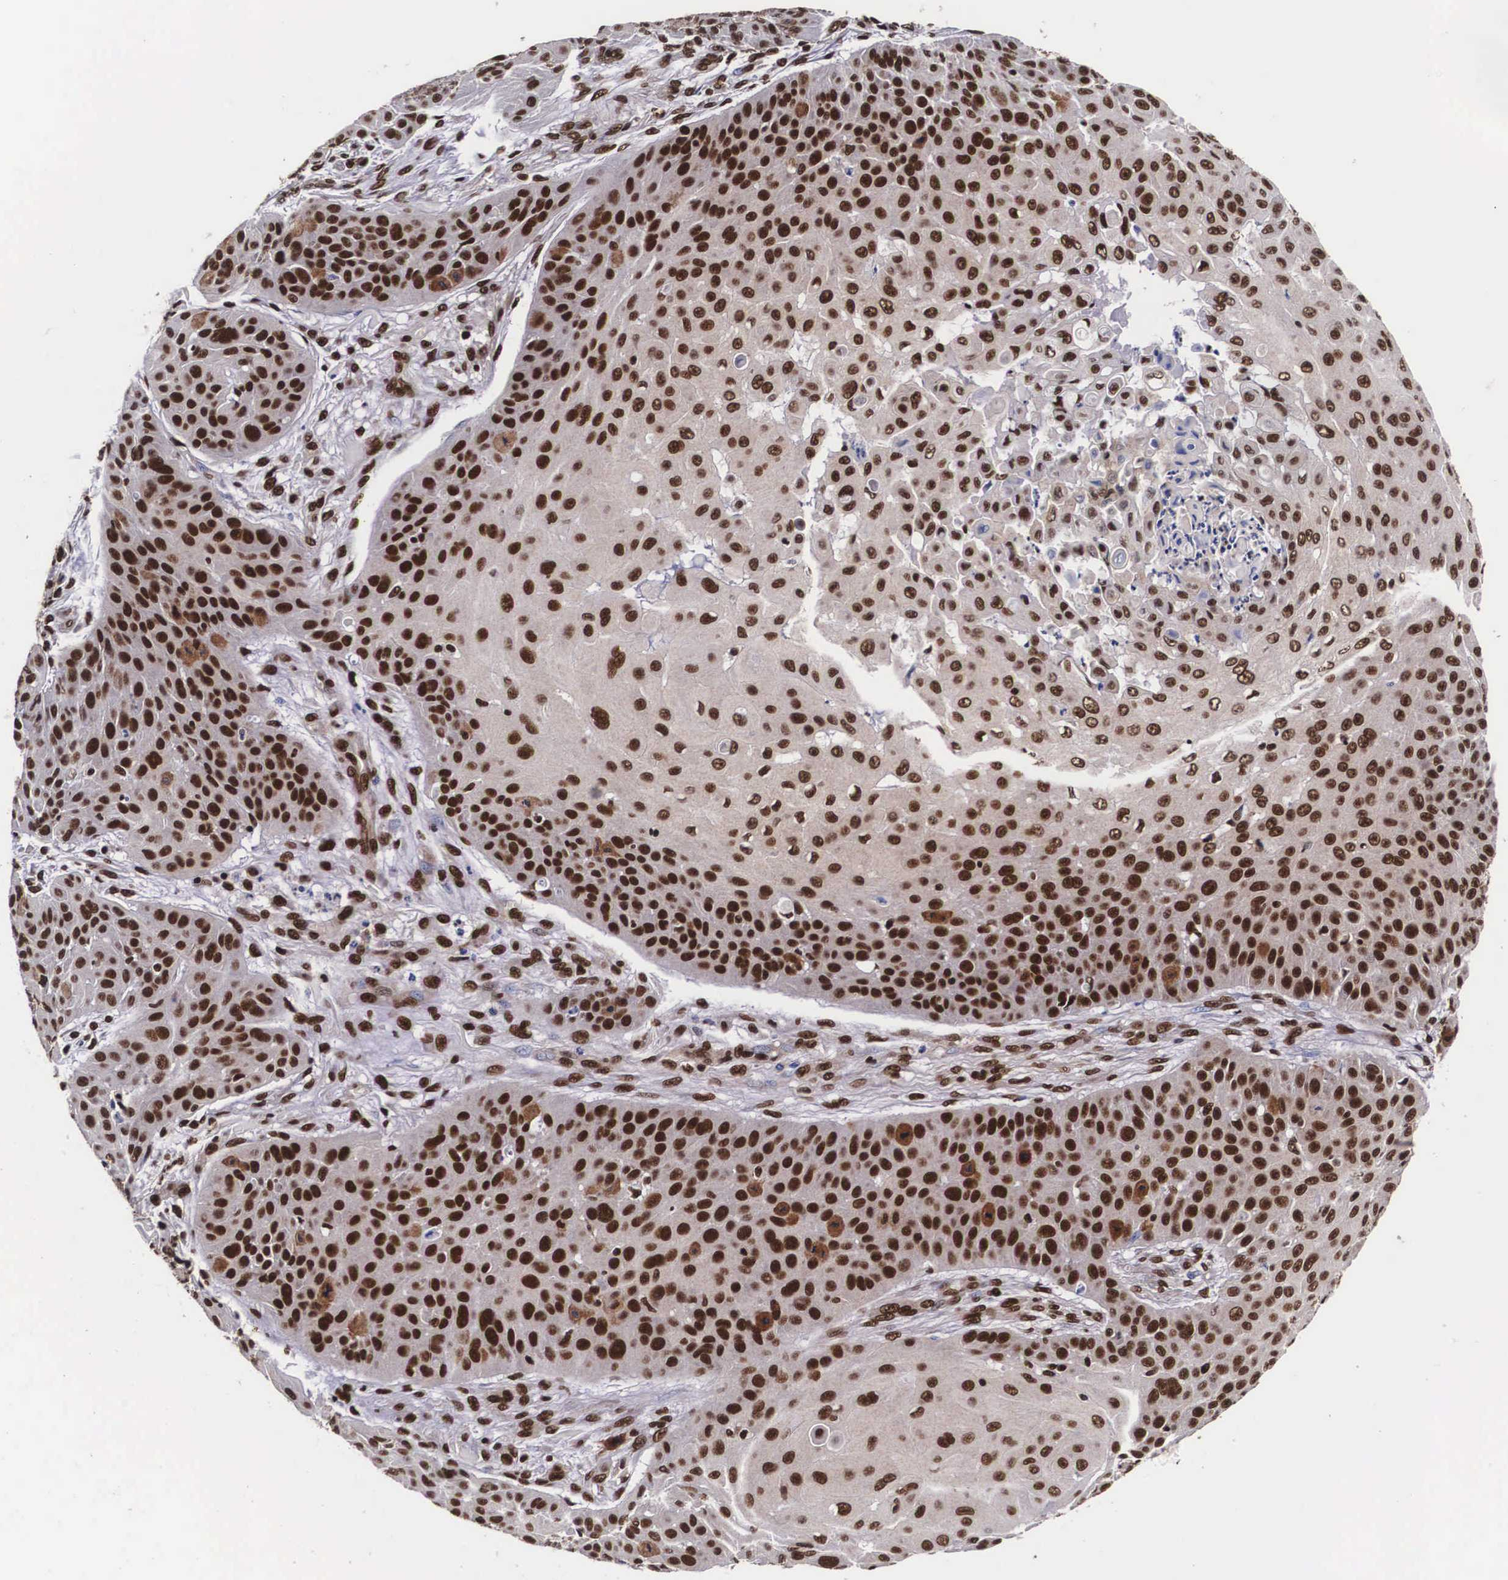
{"staining": {"intensity": "strong", "quantity": ">75%", "location": "nuclear"}, "tissue": "skin cancer", "cell_type": "Tumor cells", "image_type": "cancer", "snomed": [{"axis": "morphology", "description": "Squamous cell carcinoma, NOS"}, {"axis": "topography", "description": "Skin"}], "caption": "Strong nuclear positivity for a protein is present in about >75% of tumor cells of skin squamous cell carcinoma using IHC.", "gene": "PABPN1", "patient": {"sex": "male", "age": 82}}